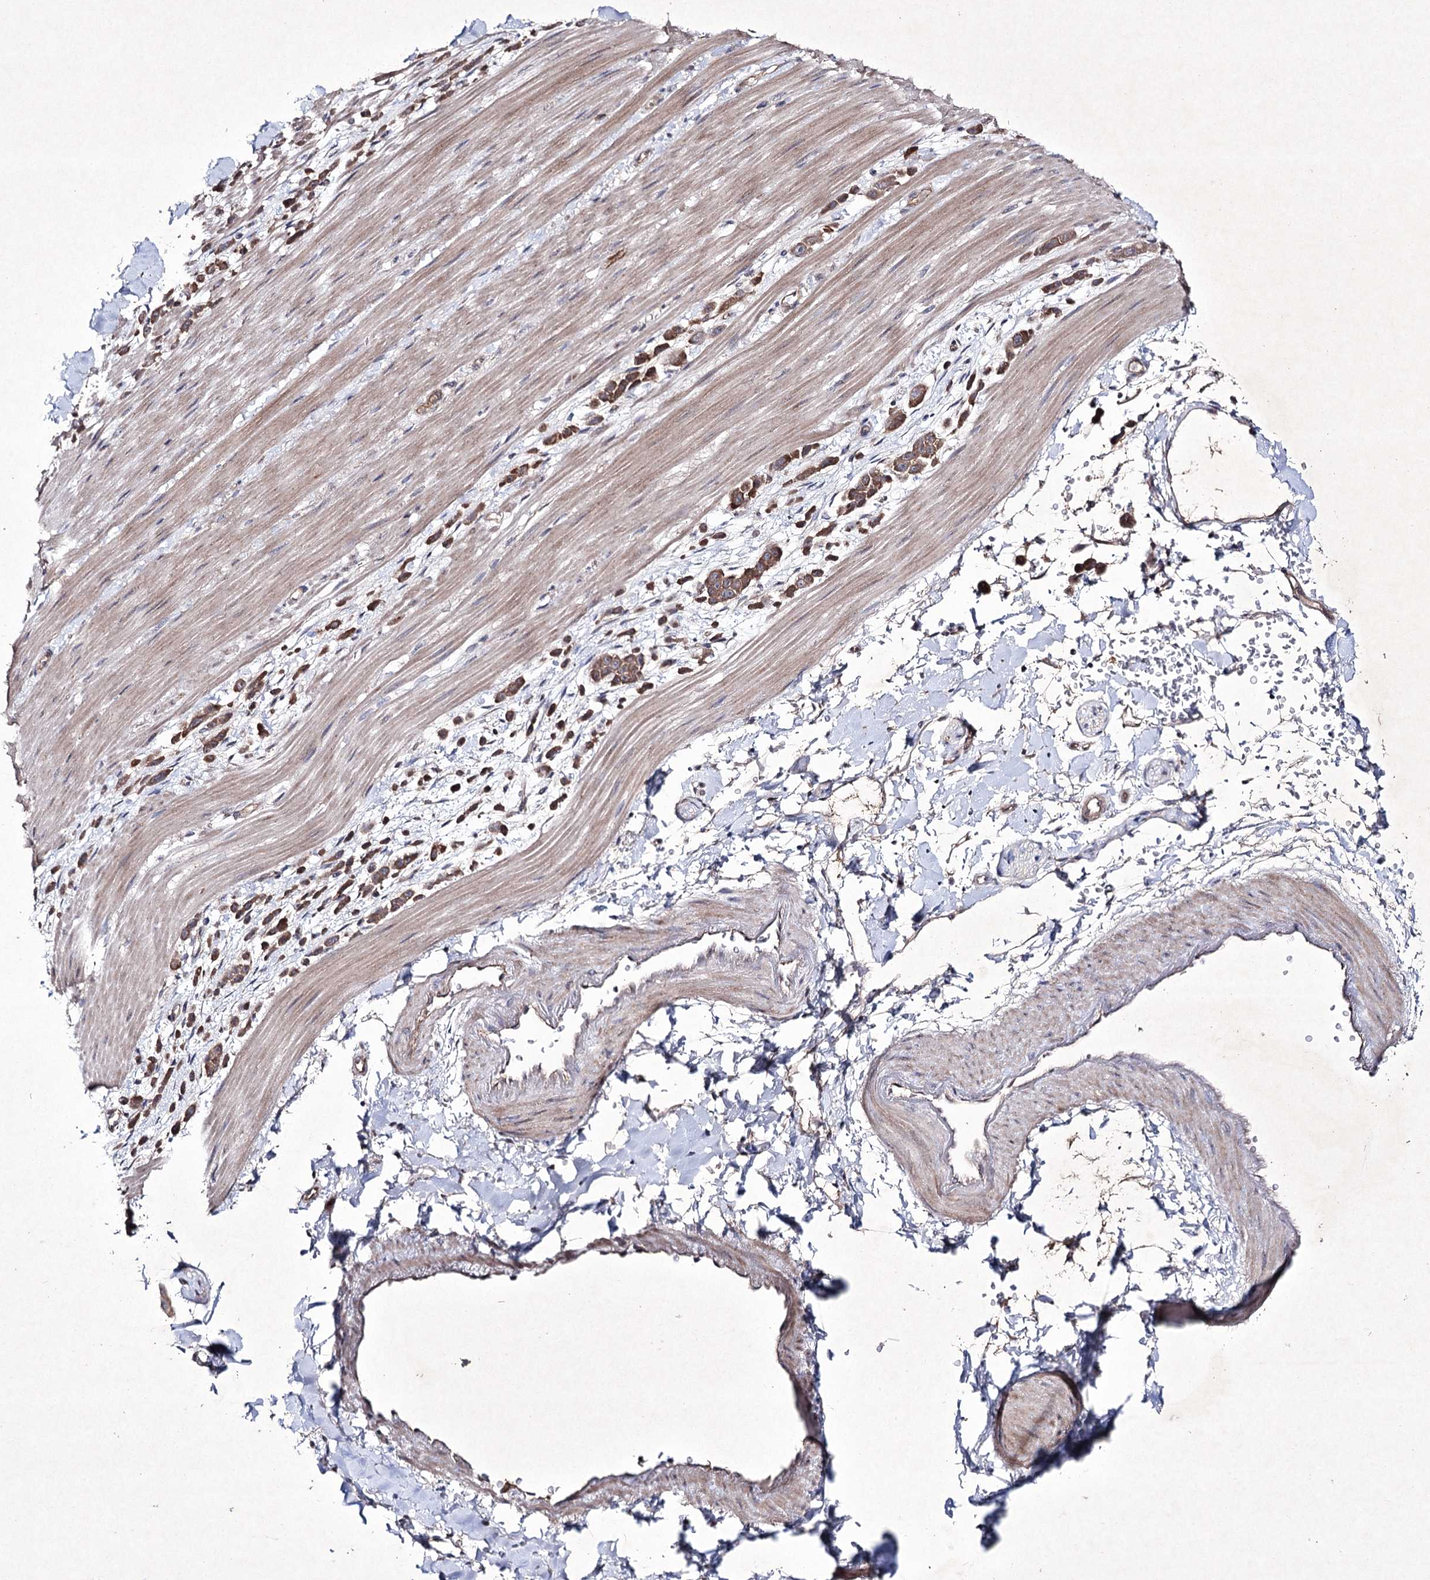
{"staining": {"intensity": "moderate", "quantity": ">75%", "location": "cytoplasmic/membranous"}, "tissue": "pancreatic cancer", "cell_type": "Tumor cells", "image_type": "cancer", "snomed": [{"axis": "morphology", "description": "Normal tissue, NOS"}, {"axis": "morphology", "description": "Adenocarcinoma, NOS"}, {"axis": "topography", "description": "Pancreas"}], "caption": "There is medium levels of moderate cytoplasmic/membranous staining in tumor cells of adenocarcinoma (pancreatic), as demonstrated by immunohistochemical staining (brown color).", "gene": "SEMA4G", "patient": {"sex": "female", "age": 64}}